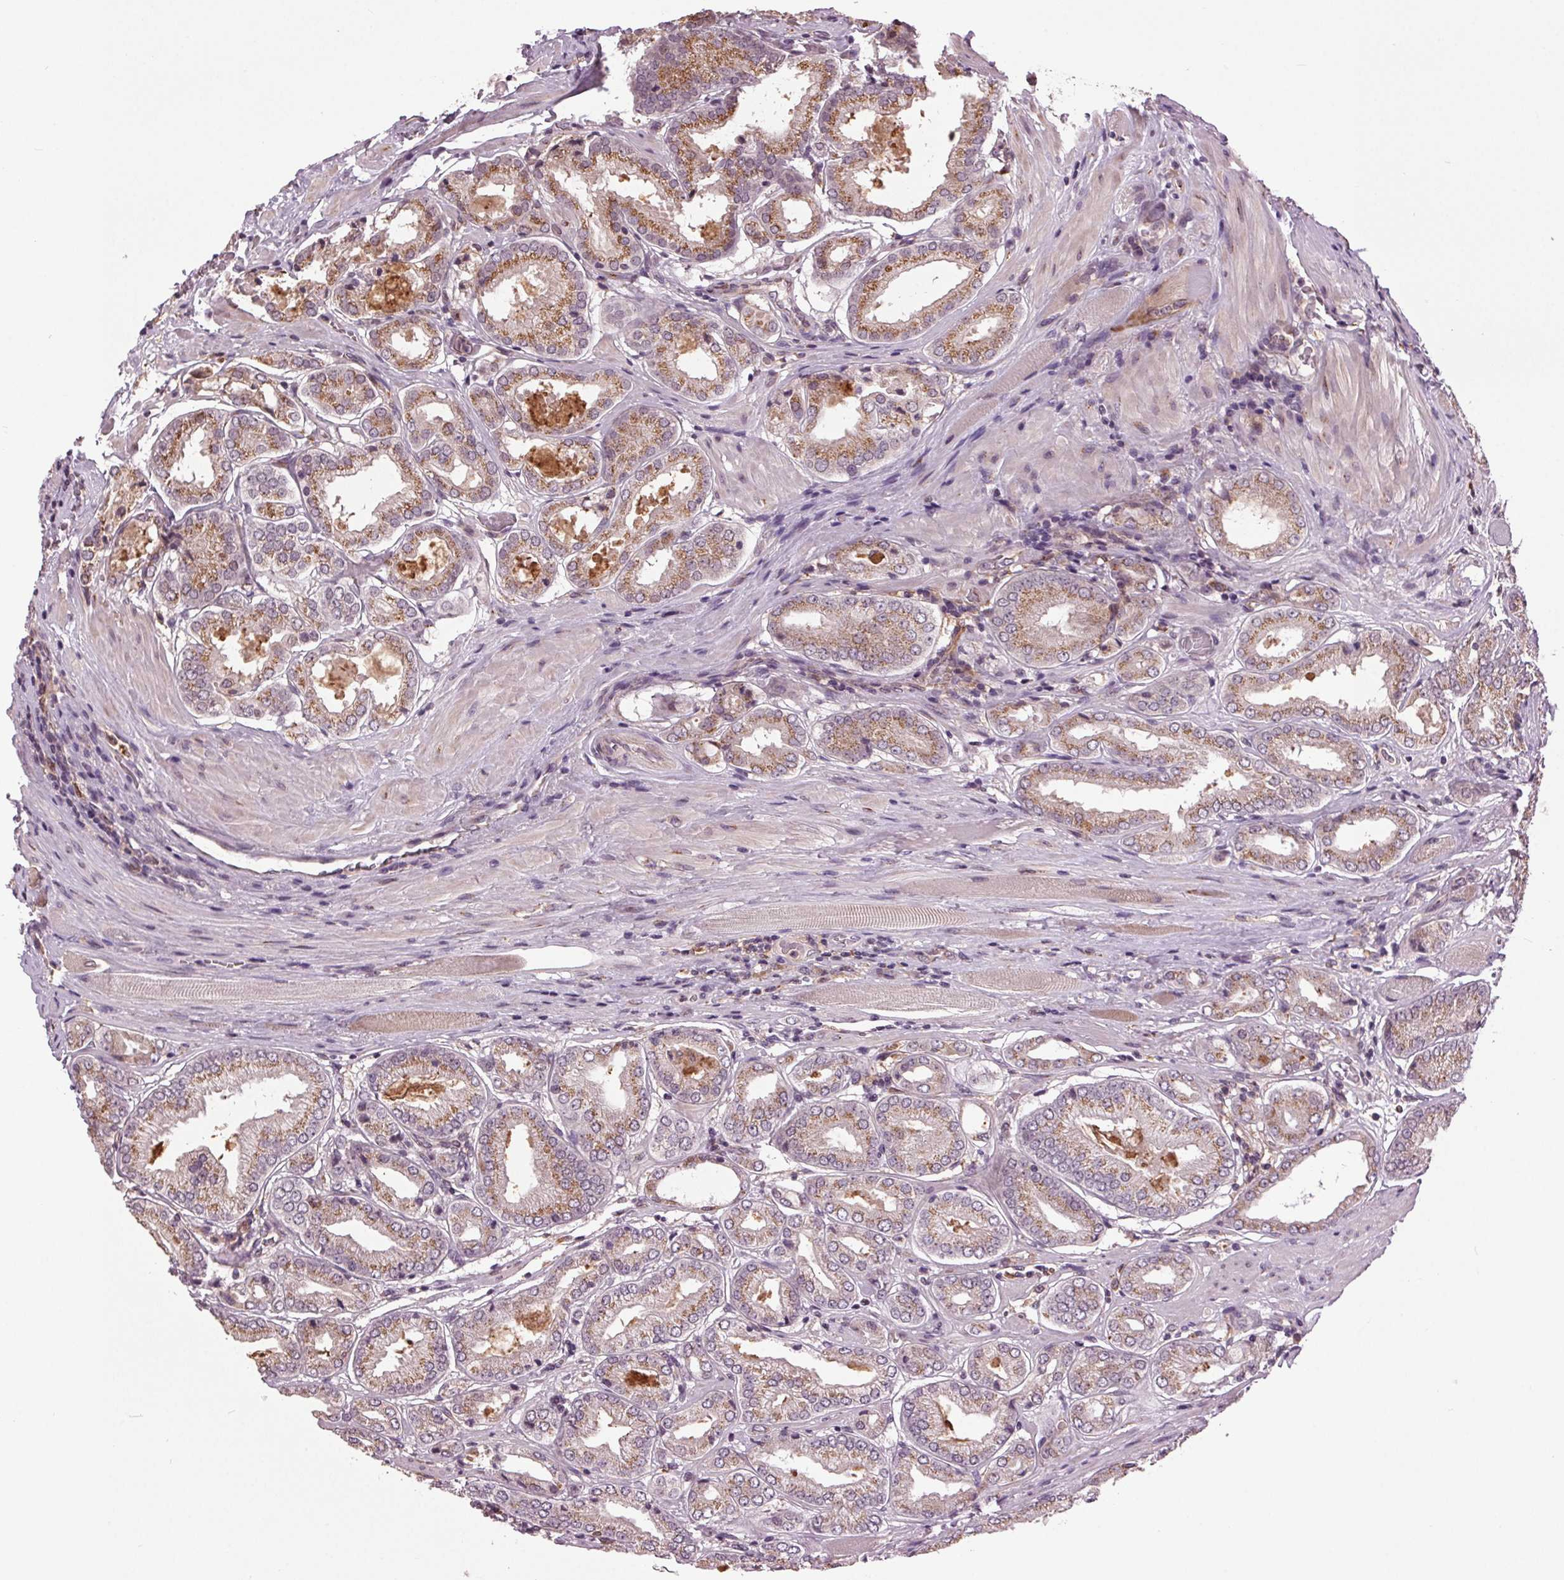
{"staining": {"intensity": "moderate", "quantity": "25%-75%", "location": "cytoplasmic/membranous"}, "tissue": "prostate cancer", "cell_type": "Tumor cells", "image_type": "cancer", "snomed": [{"axis": "morphology", "description": "Adenocarcinoma, NOS"}, {"axis": "topography", "description": "Prostate"}], "caption": "About 25%-75% of tumor cells in adenocarcinoma (prostate) demonstrate moderate cytoplasmic/membranous protein positivity as visualized by brown immunohistochemical staining.", "gene": "BSDC1", "patient": {"sex": "male", "age": 63}}